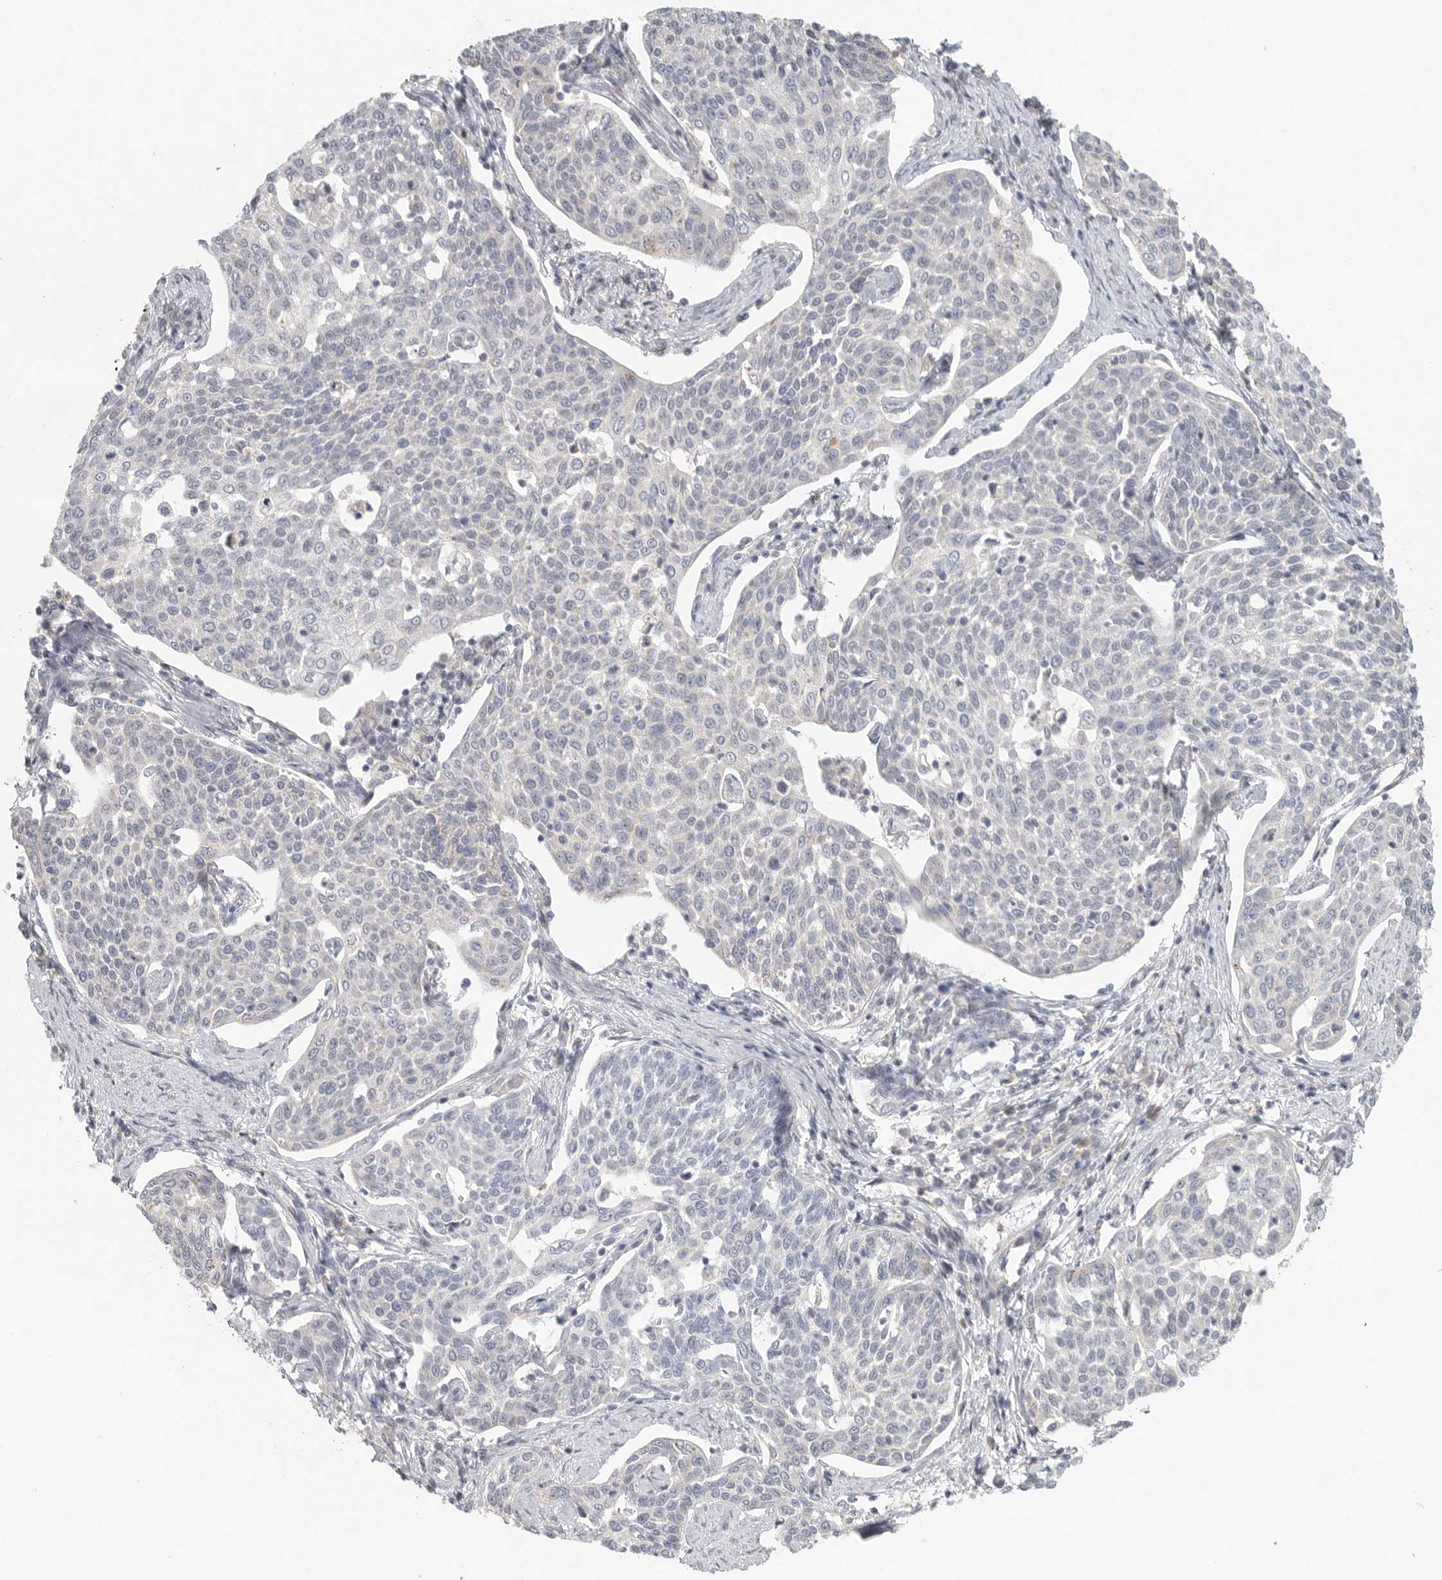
{"staining": {"intensity": "negative", "quantity": "none", "location": "none"}, "tissue": "cervical cancer", "cell_type": "Tumor cells", "image_type": "cancer", "snomed": [{"axis": "morphology", "description": "Squamous cell carcinoma, NOS"}, {"axis": "topography", "description": "Cervix"}], "caption": "High magnification brightfield microscopy of squamous cell carcinoma (cervical) stained with DAB (brown) and counterstained with hematoxylin (blue): tumor cells show no significant staining.", "gene": "SLC25A26", "patient": {"sex": "female", "age": 34}}